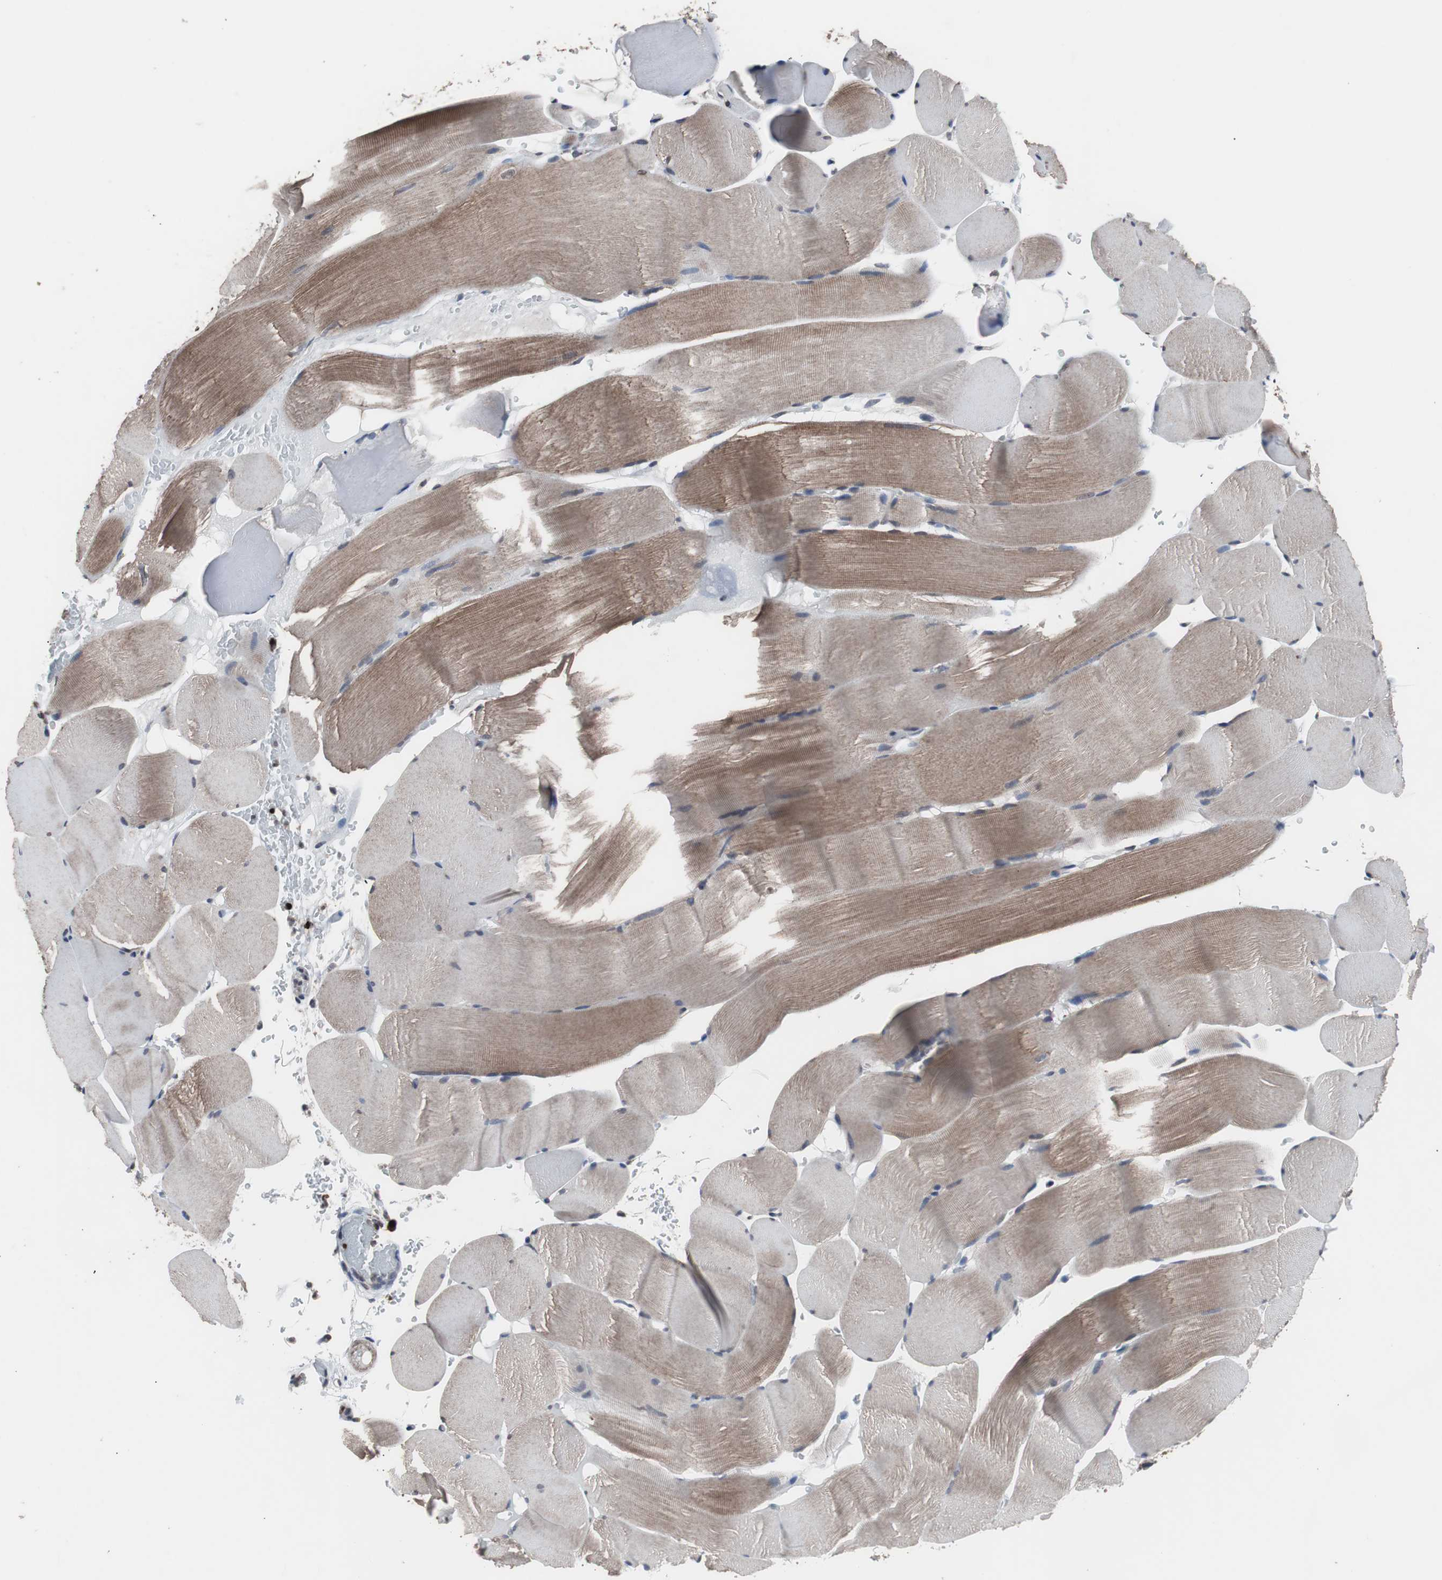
{"staining": {"intensity": "moderate", "quantity": "25%-75%", "location": "cytoplasmic/membranous"}, "tissue": "skeletal muscle", "cell_type": "Myocytes", "image_type": "normal", "snomed": [{"axis": "morphology", "description": "Normal tissue, NOS"}, {"axis": "topography", "description": "Skeletal muscle"}], "caption": "Protein analysis of benign skeletal muscle exhibits moderate cytoplasmic/membranous staining in about 25%-75% of myocytes.", "gene": "MED27", "patient": {"sex": "male", "age": 62}}